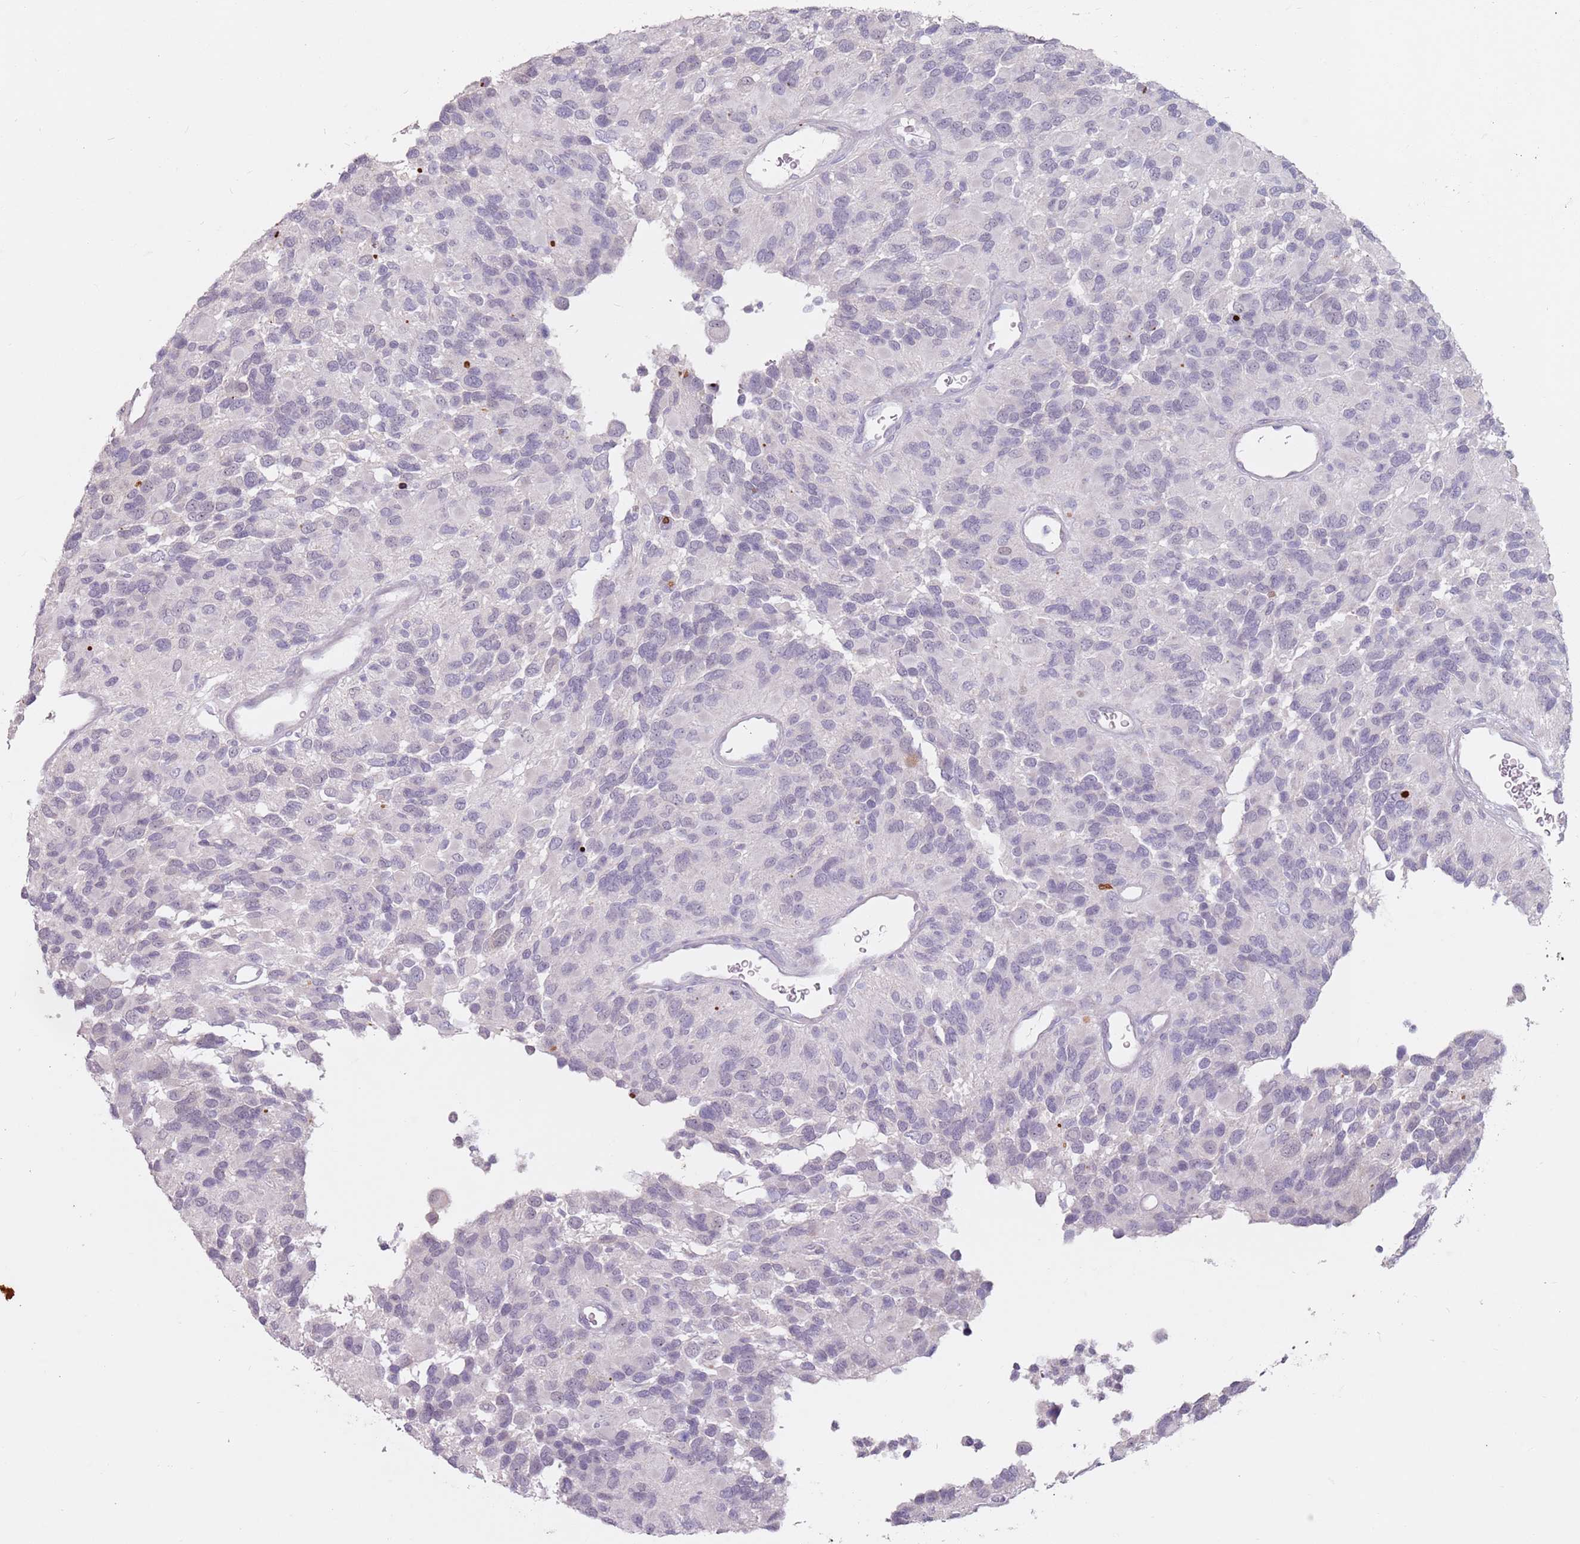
{"staining": {"intensity": "negative", "quantity": "none", "location": "none"}, "tissue": "glioma", "cell_type": "Tumor cells", "image_type": "cancer", "snomed": [{"axis": "morphology", "description": "Glioma, malignant, High grade"}, {"axis": "topography", "description": "Brain"}], "caption": "DAB (3,3'-diaminobenzidine) immunohistochemical staining of human glioma displays no significant positivity in tumor cells. The staining is performed using DAB (3,3'-diaminobenzidine) brown chromogen with nuclei counter-stained in using hematoxylin.", "gene": "DXO", "patient": {"sex": "male", "age": 77}}